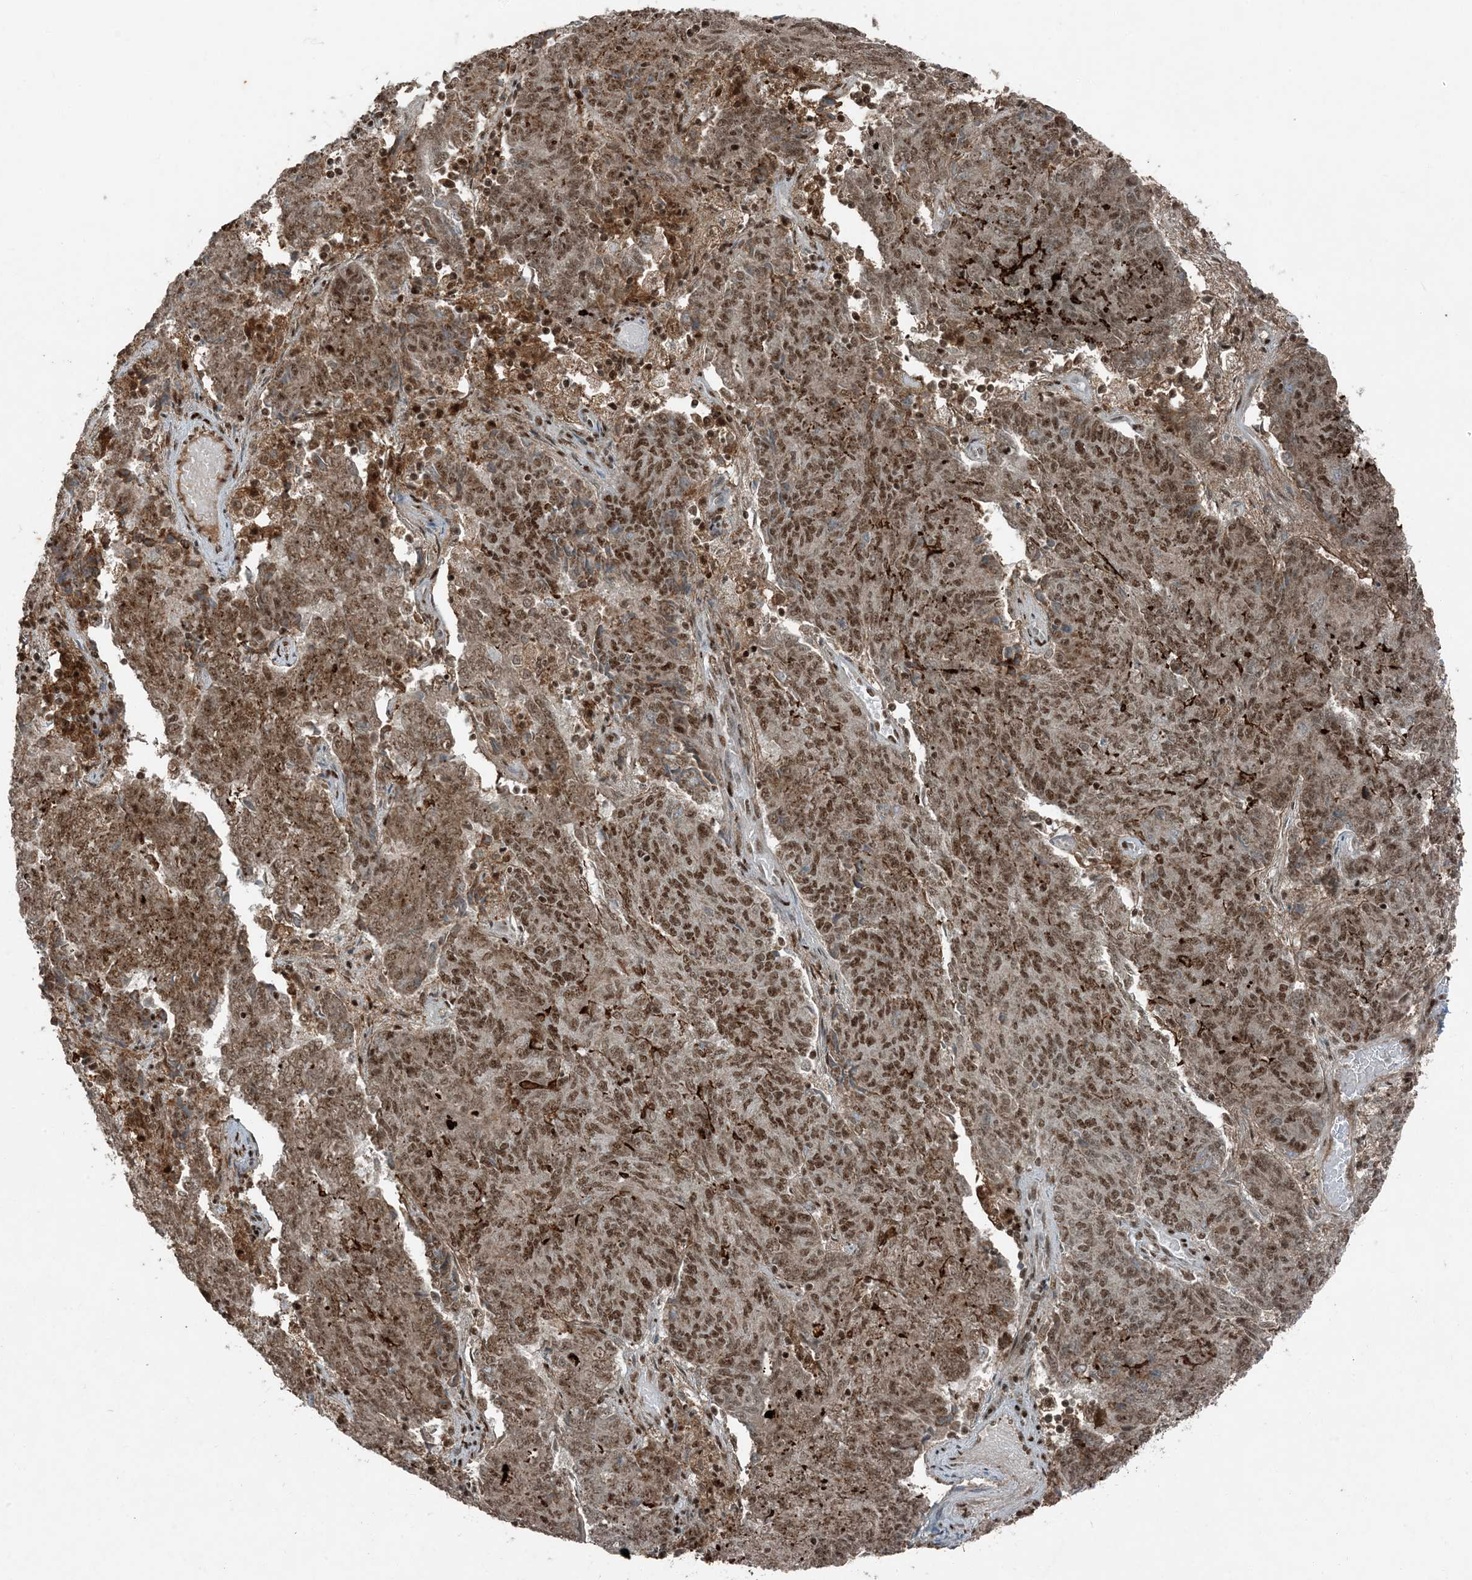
{"staining": {"intensity": "moderate", "quantity": ">75%", "location": "cytoplasmic/membranous,nuclear"}, "tissue": "endometrial cancer", "cell_type": "Tumor cells", "image_type": "cancer", "snomed": [{"axis": "morphology", "description": "Adenocarcinoma, NOS"}, {"axis": "topography", "description": "Endometrium"}], "caption": "Immunohistochemical staining of endometrial adenocarcinoma displays medium levels of moderate cytoplasmic/membranous and nuclear positivity in approximately >75% of tumor cells.", "gene": "TADA2B", "patient": {"sex": "female", "age": 80}}